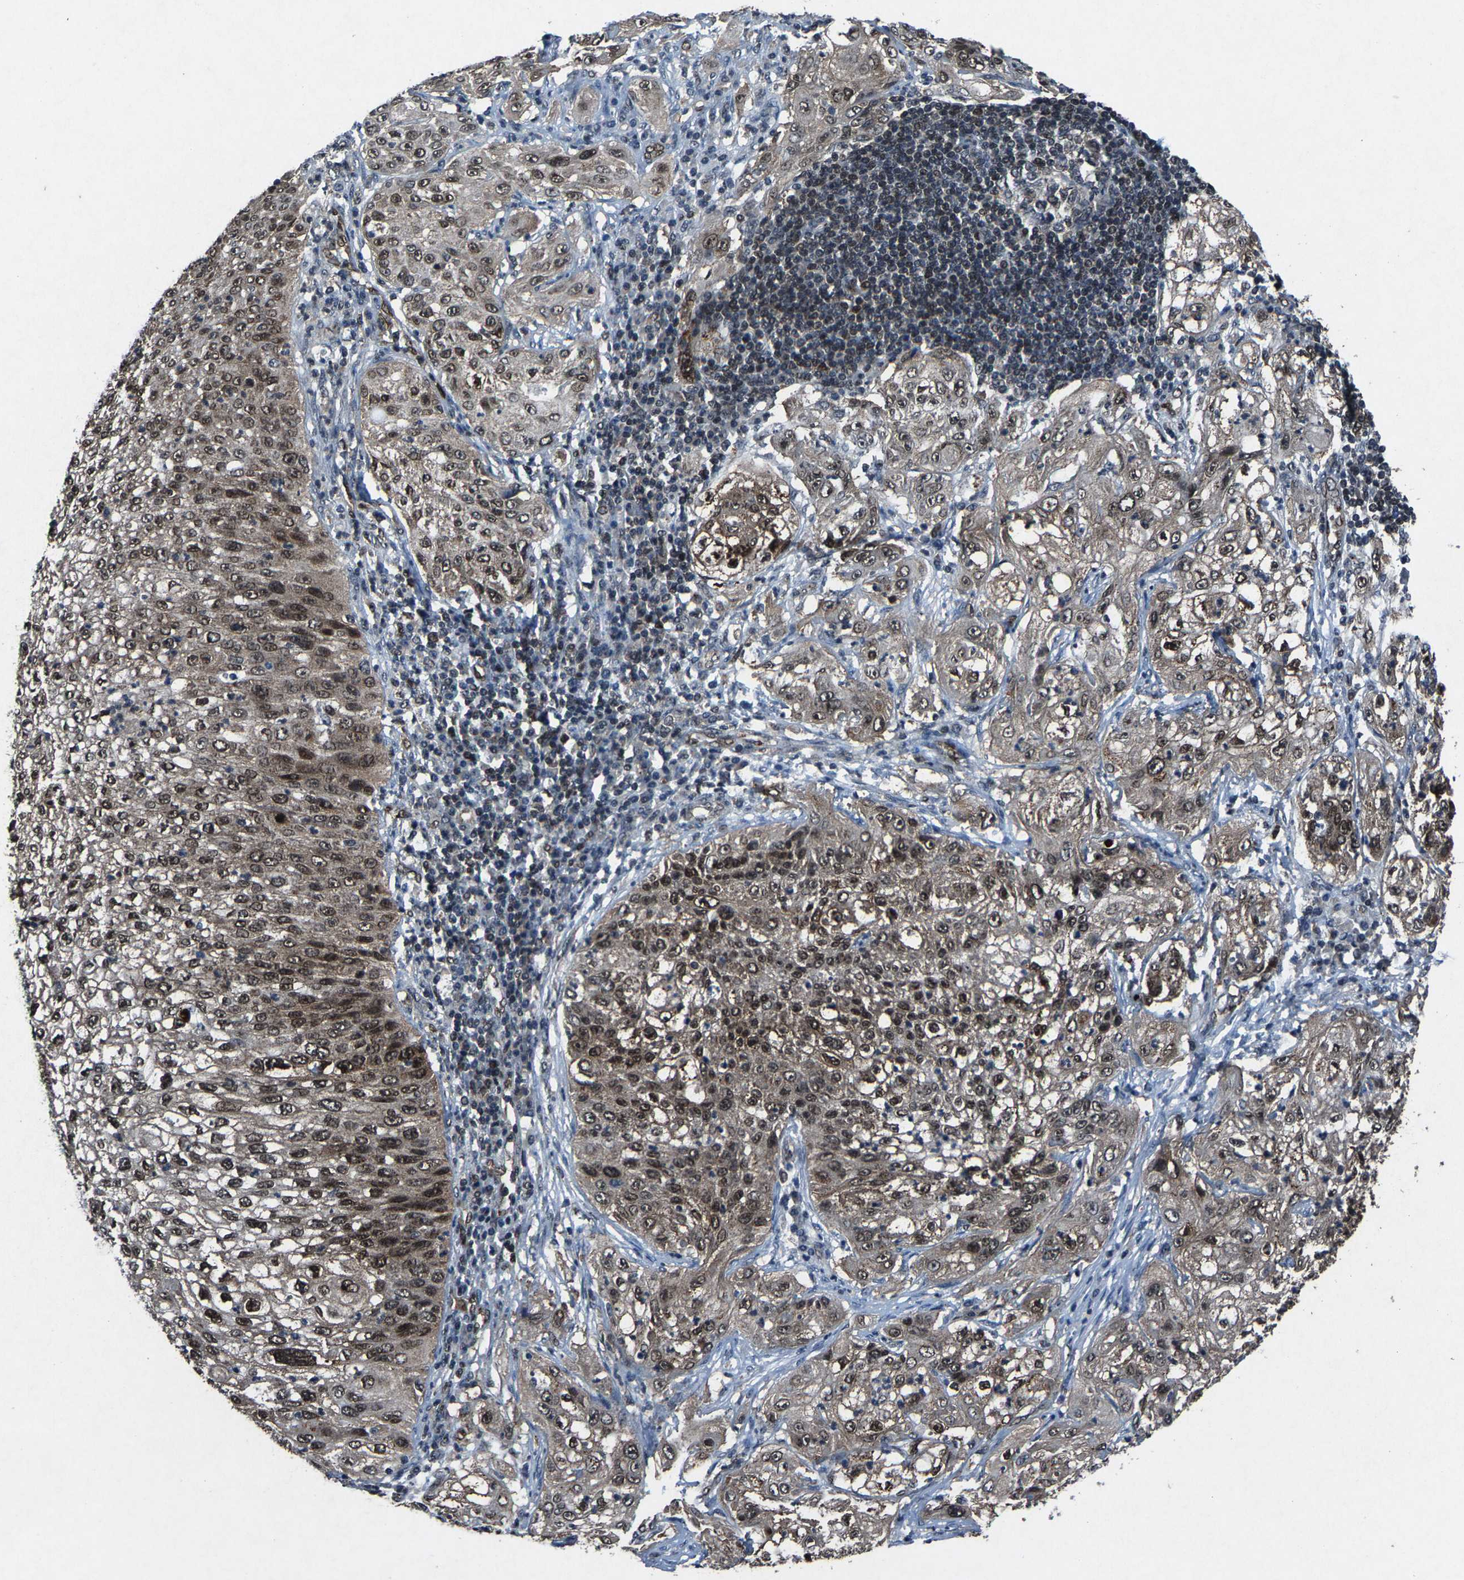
{"staining": {"intensity": "moderate", "quantity": ">75%", "location": "cytoplasmic/membranous,nuclear"}, "tissue": "lung cancer", "cell_type": "Tumor cells", "image_type": "cancer", "snomed": [{"axis": "morphology", "description": "Inflammation, NOS"}, {"axis": "morphology", "description": "Squamous cell carcinoma, NOS"}, {"axis": "topography", "description": "Lymph node"}, {"axis": "topography", "description": "Soft tissue"}, {"axis": "topography", "description": "Lung"}], "caption": "Immunohistochemical staining of human lung cancer demonstrates medium levels of moderate cytoplasmic/membranous and nuclear protein expression in about >75% of tumor cells.", "gene": "ATXN3", "patient": {"sex": "male", "age": 66}}